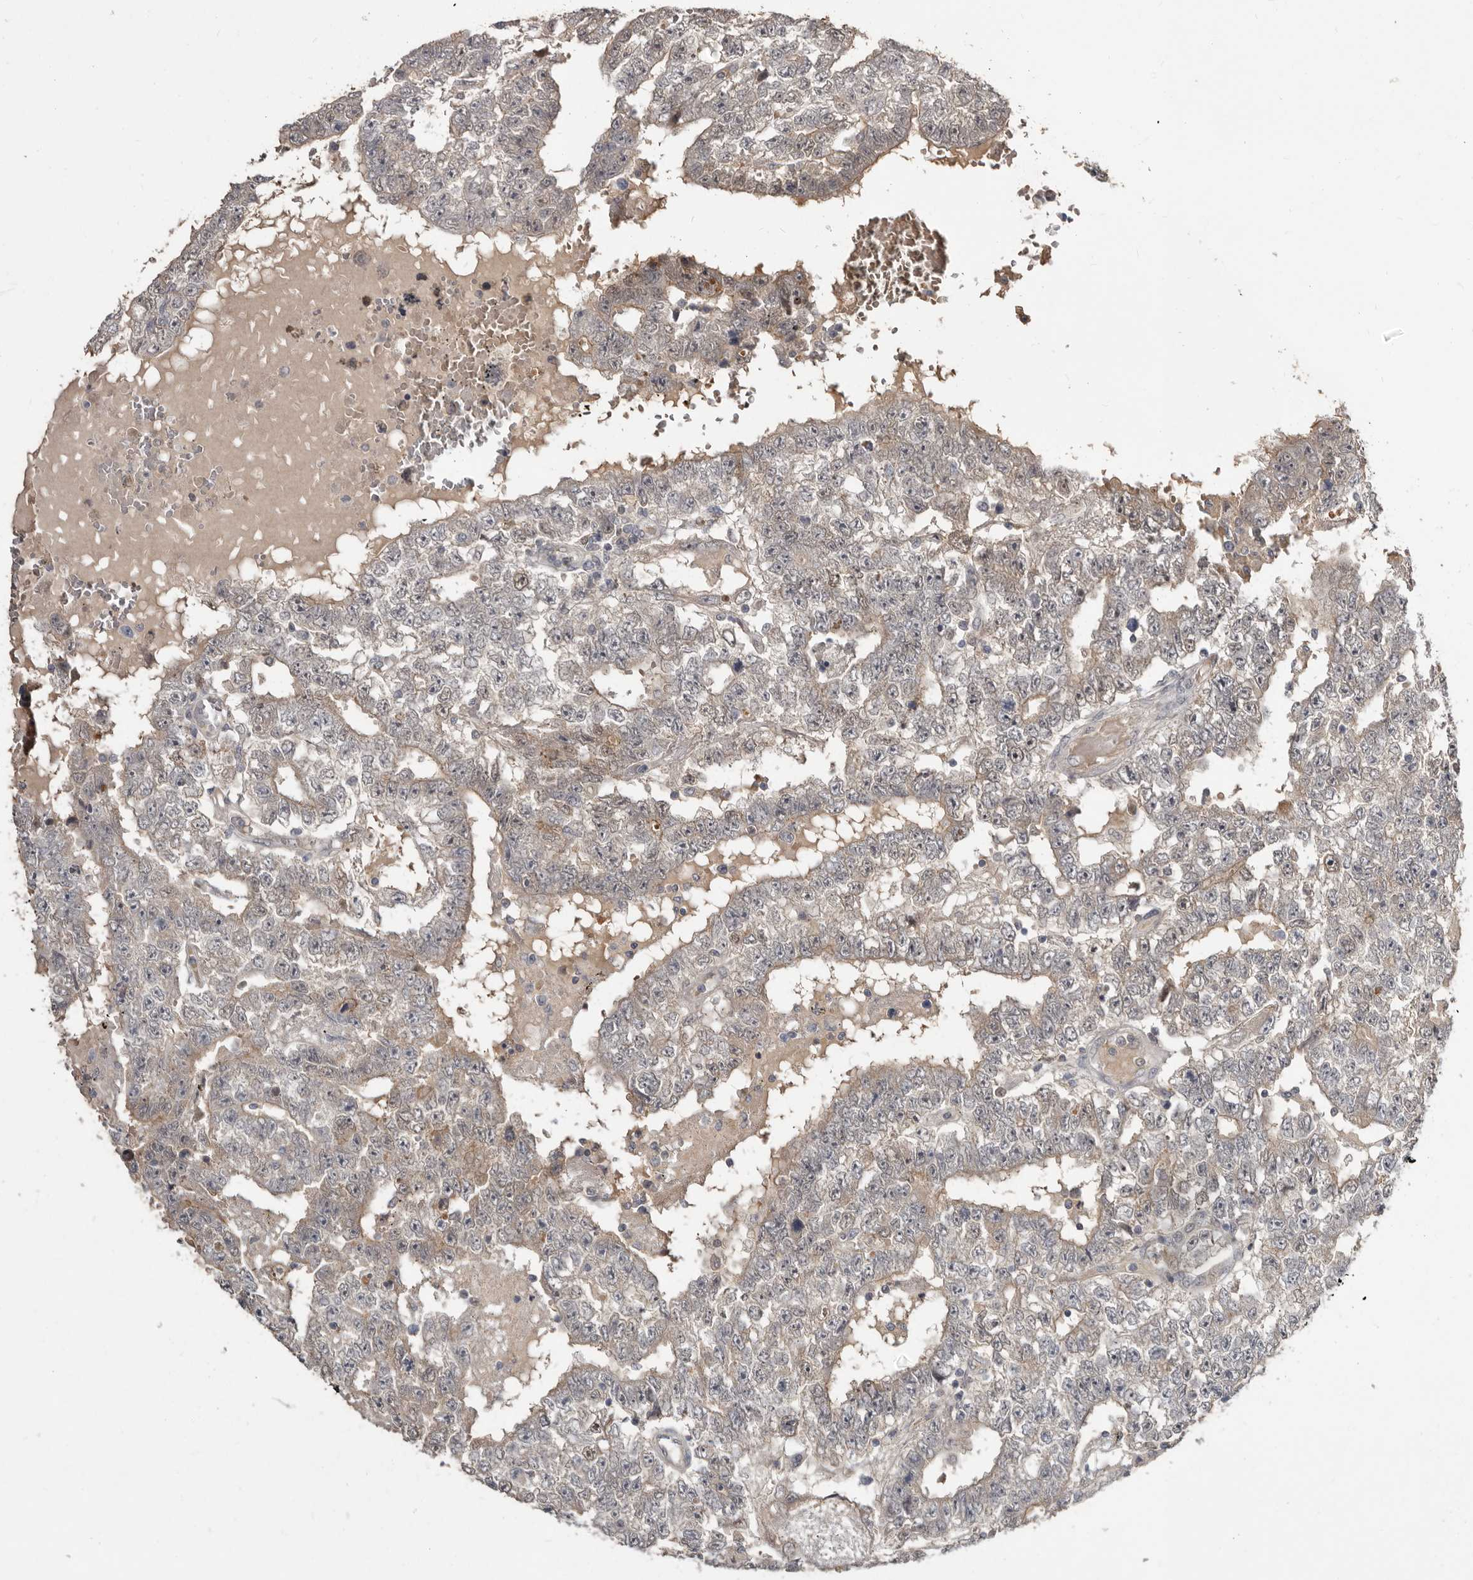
{"staining": {"intensity": "weak", "quantity": ">75%", "location": "cytoplasmic/membranous"}, "tissue": "testis cancer", "cell_type": "Tumor cells", "image_type": "cancer", "snomed": [{"axis": "morphology", "description": "Carcinoma, Embryonal, NOS"}, {"axis": "topography", "description": "Testis"}], "caption": "Human testis embryonal carcinoma stained with a protein marker exhibits weak staining in tumor cells.", "gene": "RBKS", "patient": {"sex": "male", "age": 25}}